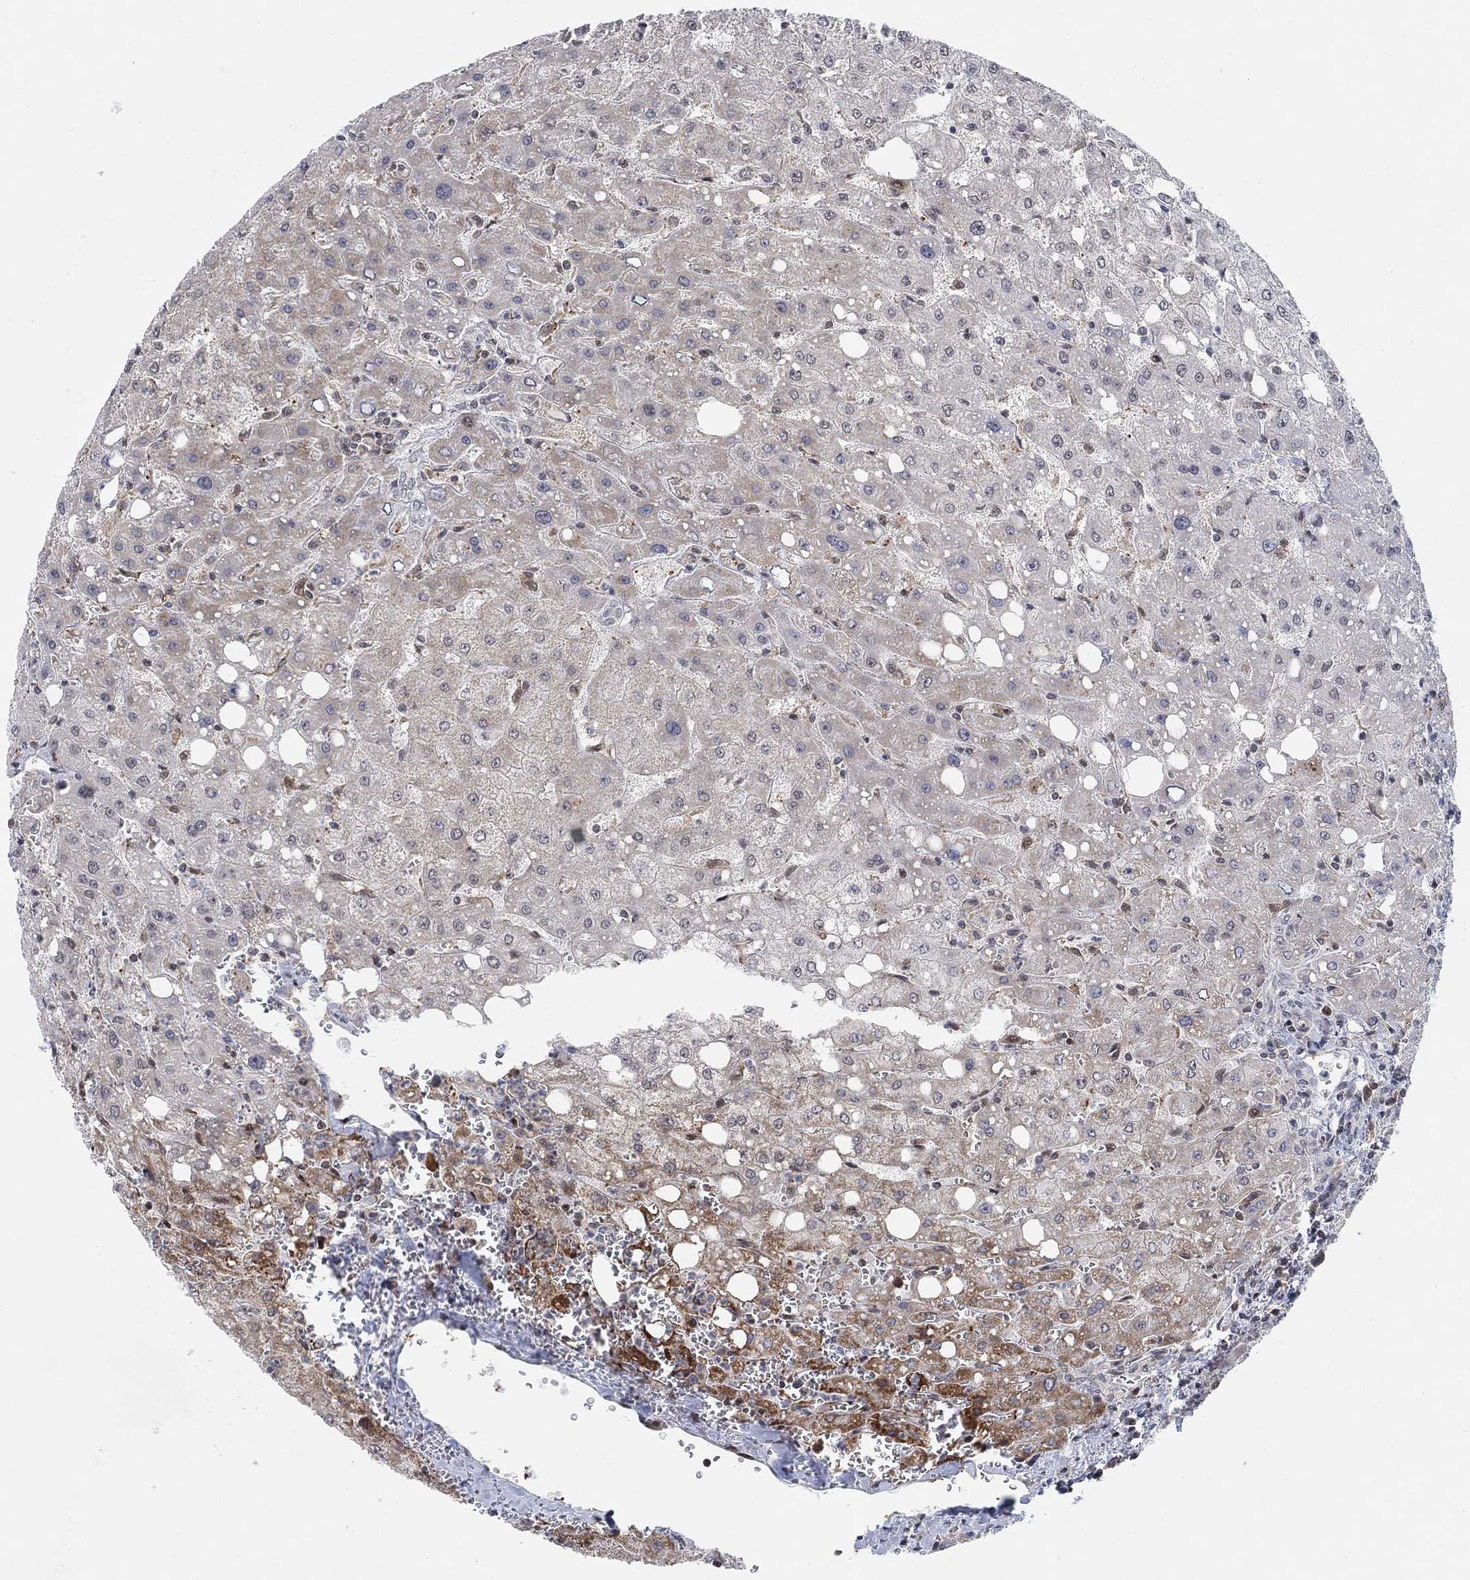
{"staining": {"intensity": "negative", "quantity": "none", "location": "none"}, "tissue": "liver", "cell_type": "Cholangiocytes", "image_type": "normal", "snomed": [{"axis": "morphology", "description": "Normal tissue, NOS"}, {"axis": "topography", "description": "Liver"}], "caption": "Immunohistochemistry (IHC) of unremarkable human liver exhibits no positivity in cholangiocytes. (Immunohistochemistry (IHC), brightfield microscopy, high magnification).", "gene": "PWWP2B", "patient": {"sex": "female", "age": 53}}